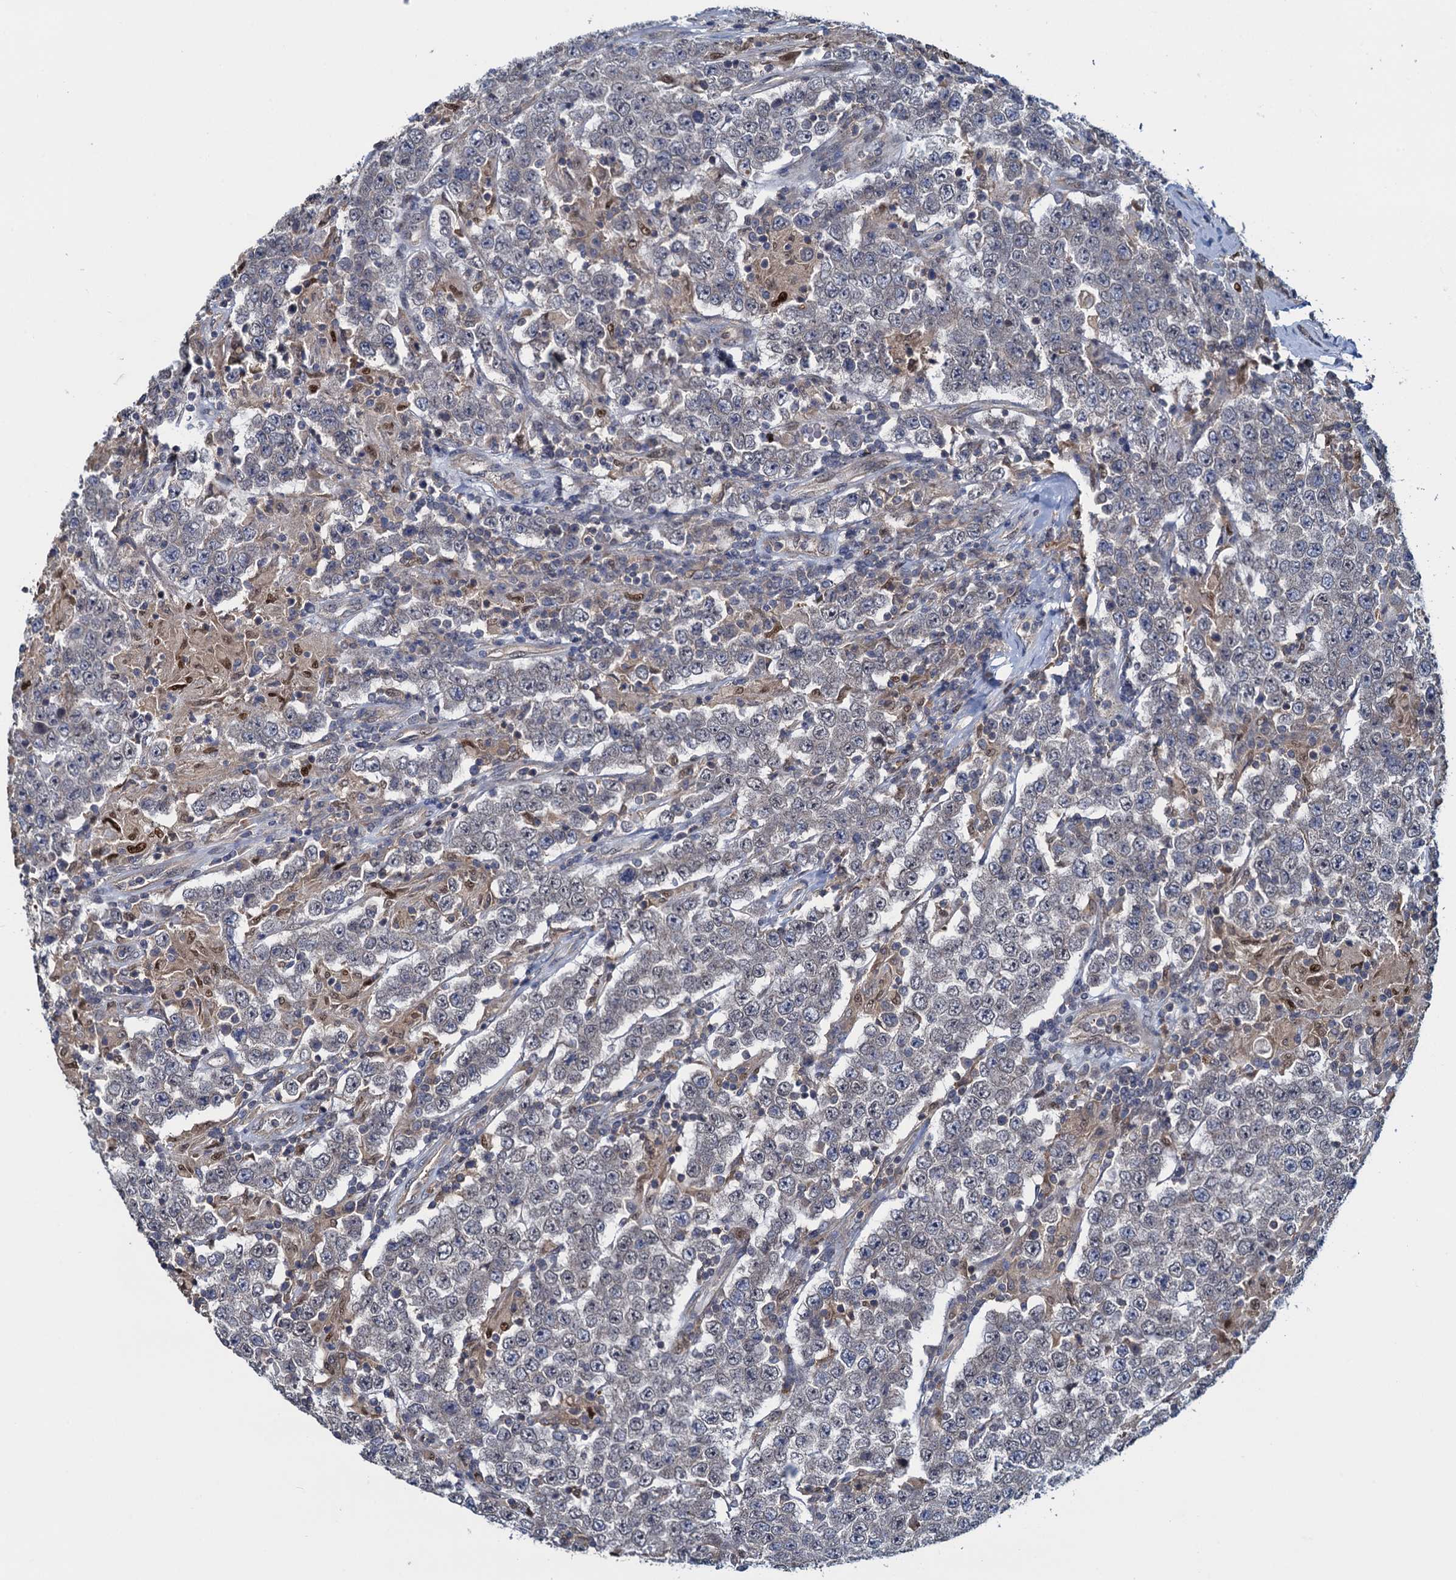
{"staining": {"intensity": "negative", "quantity": "none", "location": "none"}, "tissue": "testis cancer", "cell_type": "Tumor cells", "image_type": "cancer", "snomed": [{"axis": "morphology", "description": "Normal tissue, NOS"}, {"axis": "morphology", "description": "Urothelial carcinoma, High grade"}, {"axis": "morphology", "description": "Seminoma, NOS"}, {"axis": "morphology", "description": "Carcinoma, Embryonal, NOS"}, {"axis": "topography", "description": "Urinary bladder"}, {"axis": "topography", "description": "Testis"}], "caption": "Immunohistochemistry image of testis seminoma stained for a protein (brown), which demonstrates no staining in tumor cells. Nuclei are stained in blue.", "gene": "RNF125", "patient": {"sex": "male", "age": 41}}